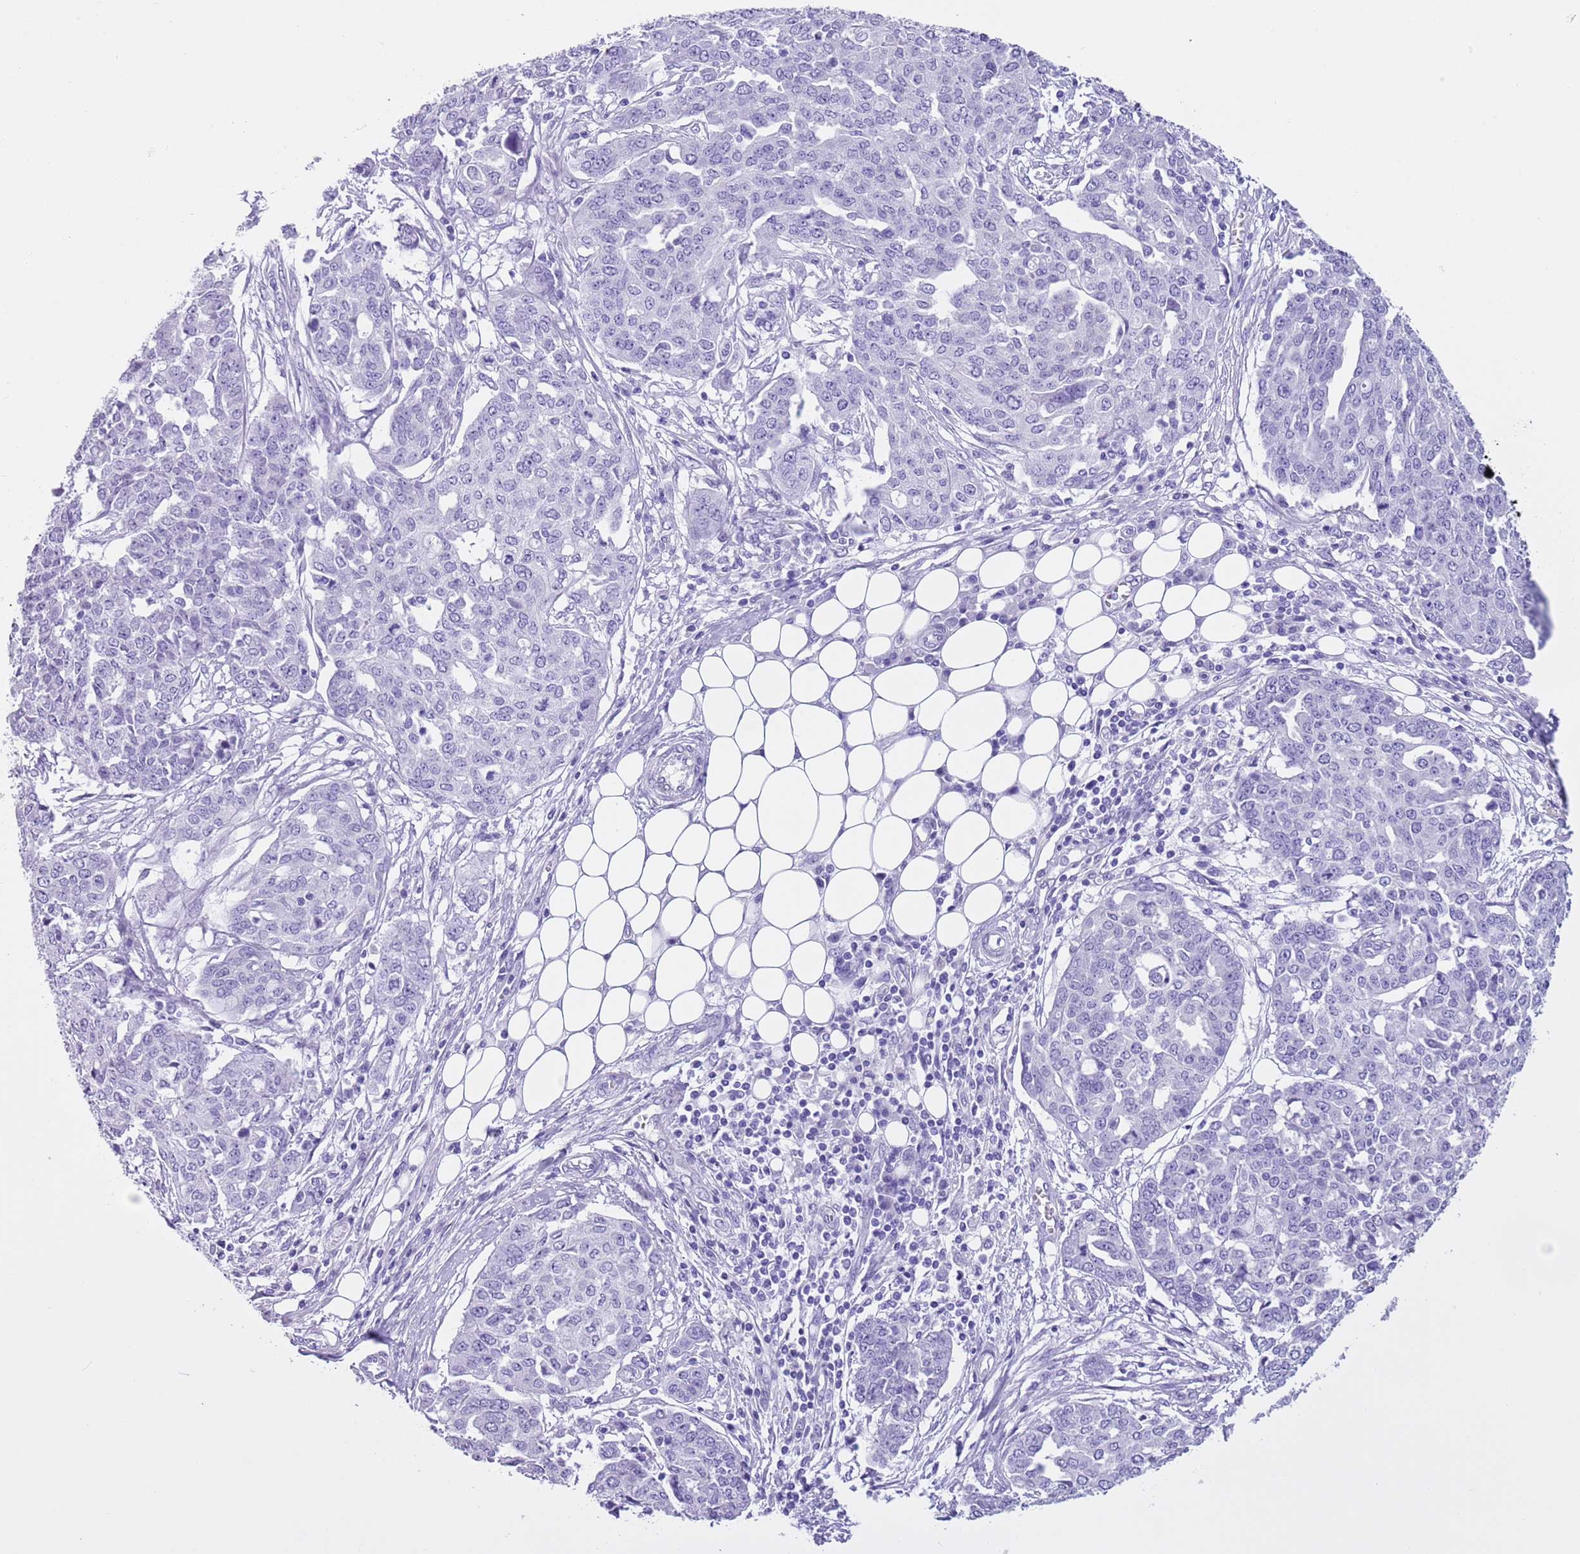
{"staining": {"intensity": "negative", "quantity": "none", "location": "none"}, "tissue": "ovarian cancer", "cell_type": "Tumor cells", "image_type": "cancer", "snomed": [{"axis": "morphology", "description": "Cystadenocarcinoma, serous, NOS"}, {"axis": "topography", "description": "Soft tissue"}, {"axis": "topography", "description": "Ovary"}], "caption": "A histopathology image of human ovarian cancer is negative for staining in tumor cells.", "gene": "TMEM185B", "patient": {"sex": "female", "age": 57}}